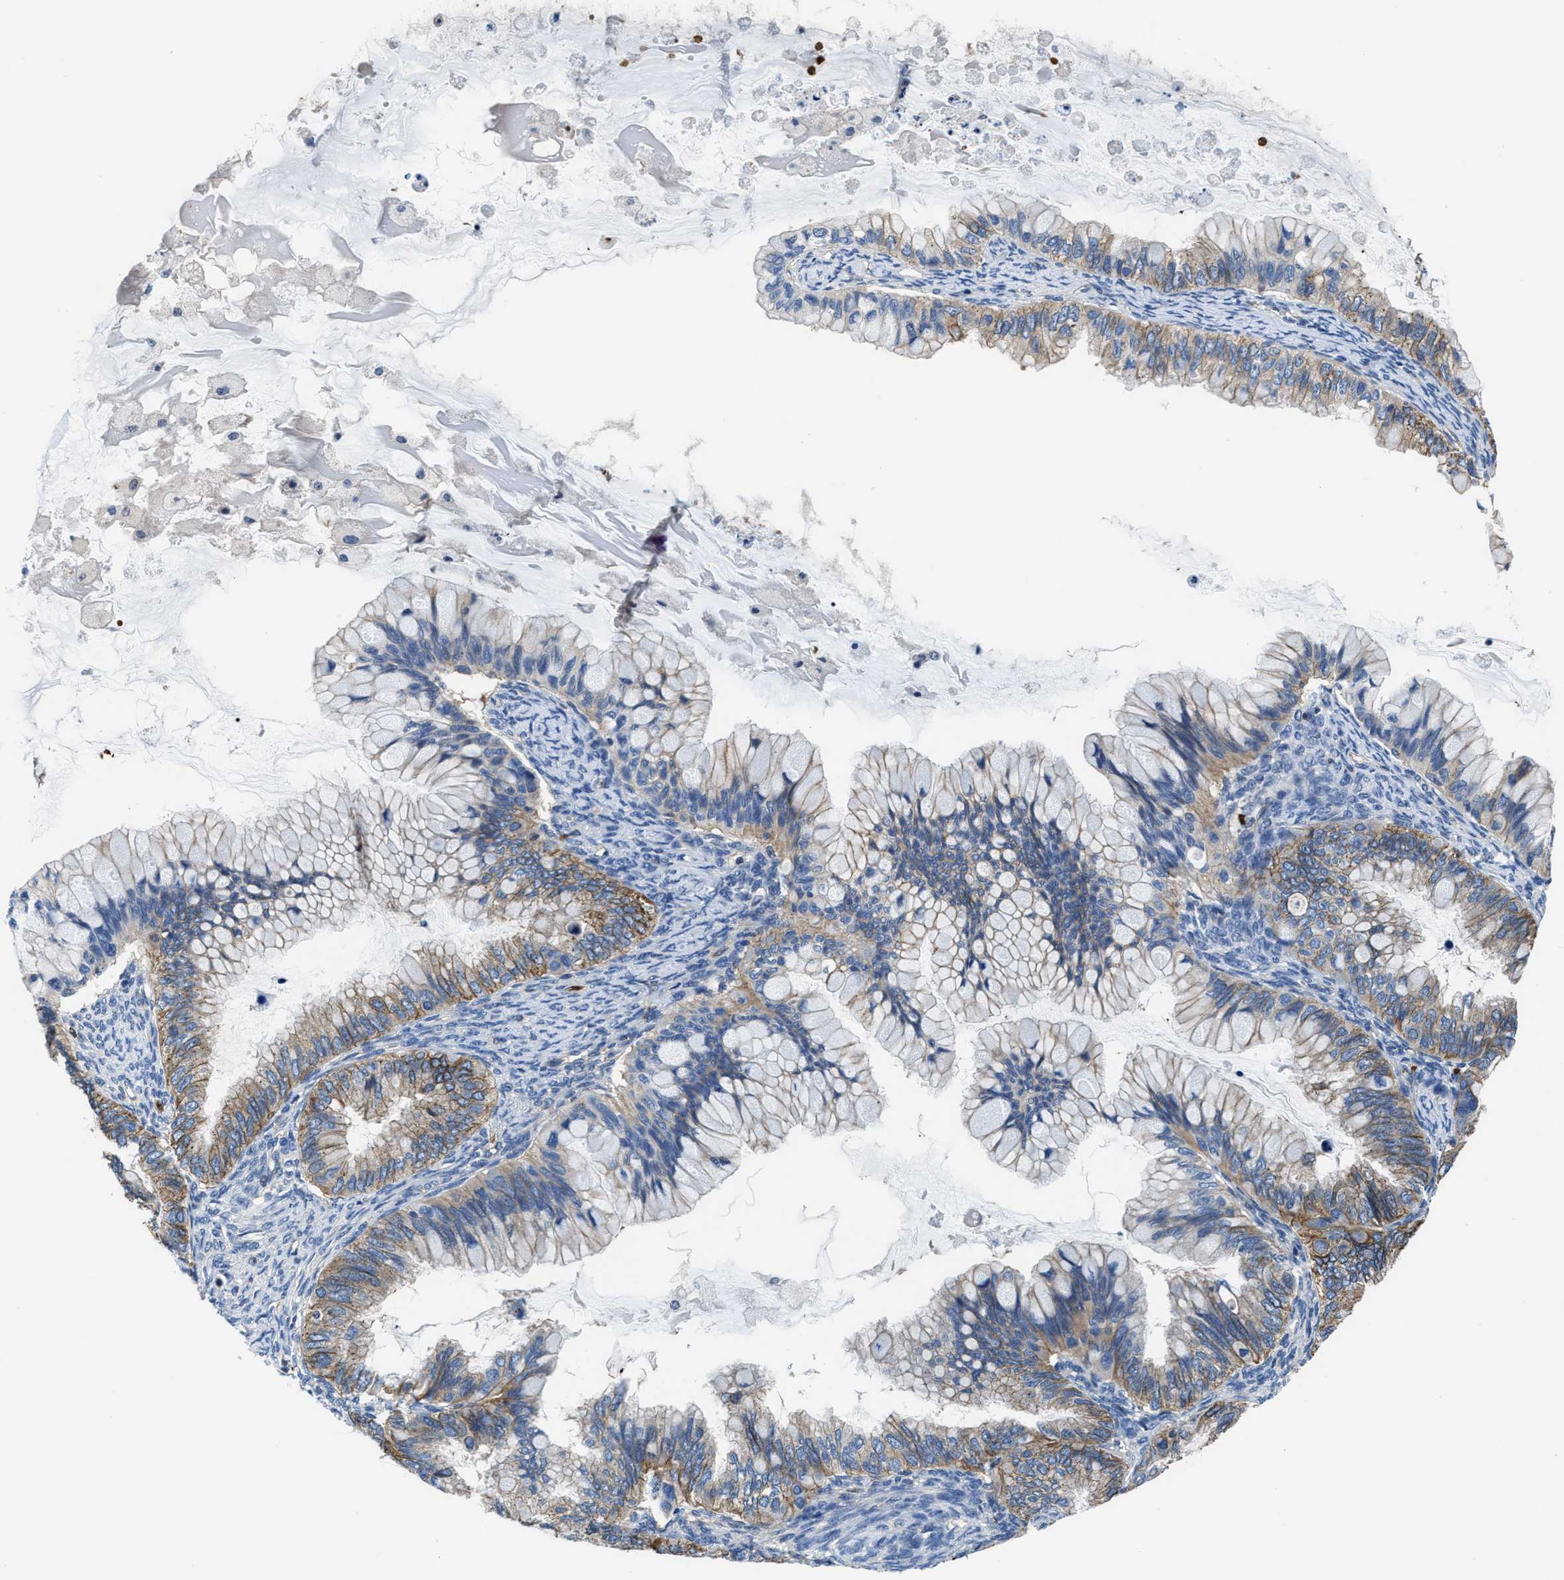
{"staining": {"intensity": "moderate", "quantity": "25%-75%", "location": "cytoplasmic/membranous"}, "tissue": "ovarian cancer", "cell_type": "Tumor cells", "image_type": "cancer", "snomed": [{"axis": "morphology", "description": "Cystadenocarcinoma, mucinous, NOS"}, {"axis": "topography", "description": "Ovary"}], "caption": "The photomicrograph exhibits immunohistochemical staining of mucinous cystadenocarcinoma (ovarian). There is moderate cytoplasmic/membranous positivity is present in about 25%-75% of tumor cells. (brown staining indicates protein expression, while blue staining denotes nuclei).", "gene": "TRAF6", "patient": {"sex": "female", "age": 80}}